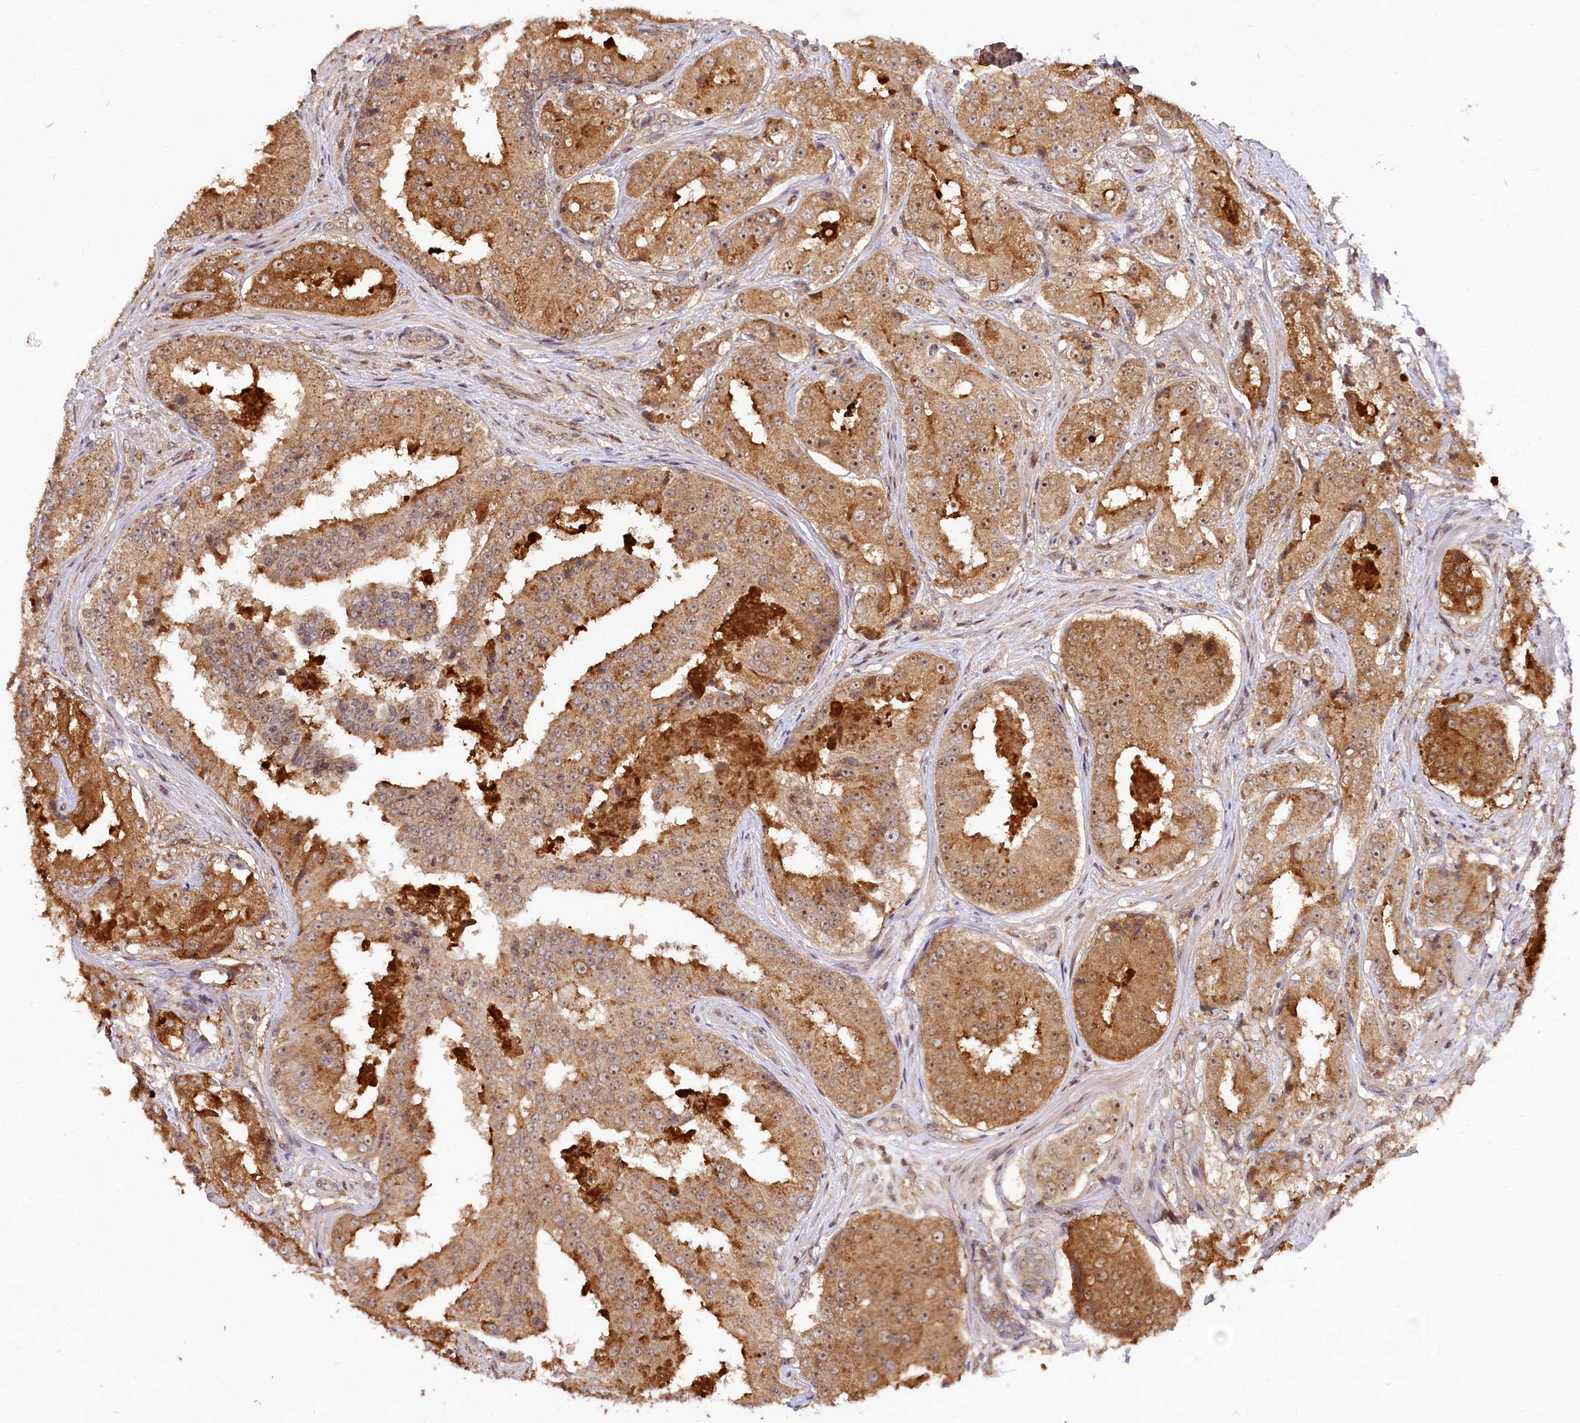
{"staining": {"intensity": "moderate", "quantity": ">75%", "location": "cytoplasmic/membranous,nuclear"}, "tissue": "prostate cancer", "cell_type": "Tumor cells", "image_type": "cancer", "snomed": [{"axis": "morphology", "description": "Adenocarcinoma, High grade"}, {"axis": "topography", "description": "Prostate"}], "caption": "This is an image of immunohistochemistry (IHC) staining of prostate adenocarcinoma (high-grade), which shows moderate staining in the cytoplasmic/membranous and nuclear of tumor cells.", "gene": "RRP8", "patient": {"sex": "male", "age": 73}}